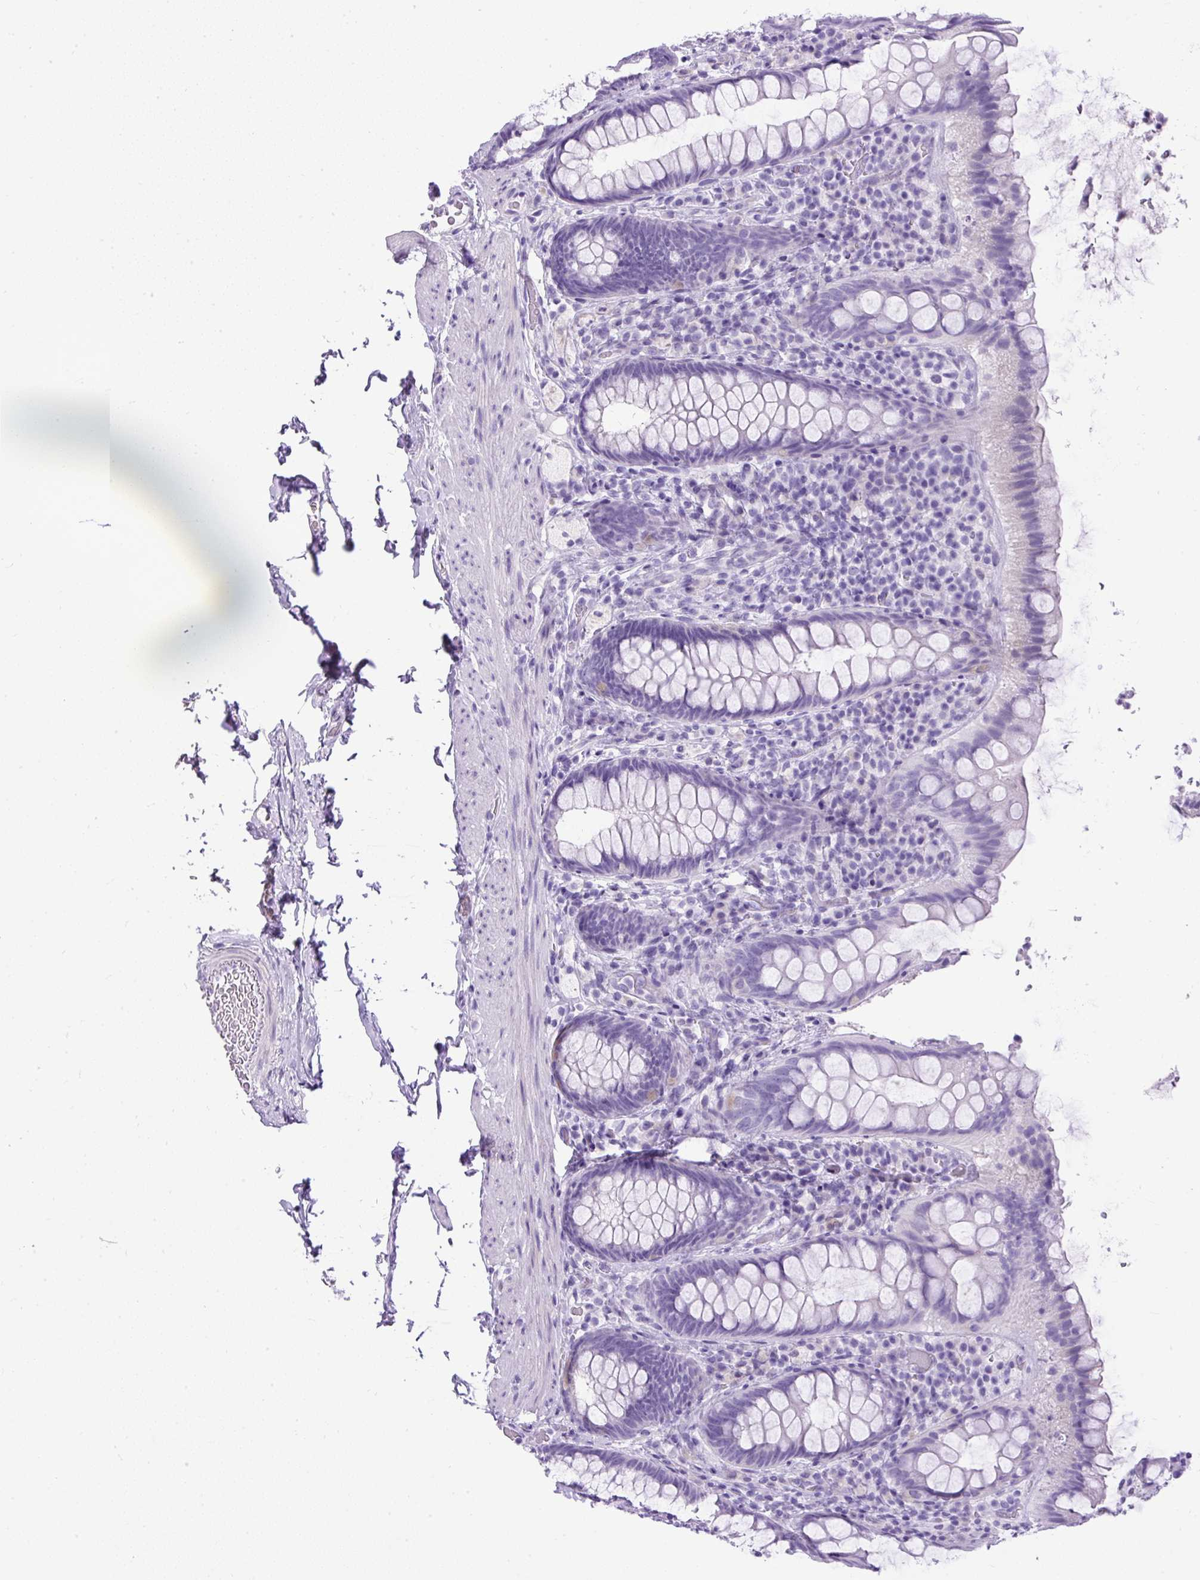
{"staining": {"intensity": "negative", "quantity": "none", "location": "none"}, "tissue": "rectum", "cell_type": "Glandular cells", "image_type": "normal", "snomed": [{"axis": "morphology", "description": "Normal tissue, NOS"}, {"axis": "topography", "description": "Rectum"}], "caption": "A micrograph of rectum stained for a protein reveals no brown staining in glandular cells.", "gene": "UPP1", "patient": {"sex": "female", "age": 69}}